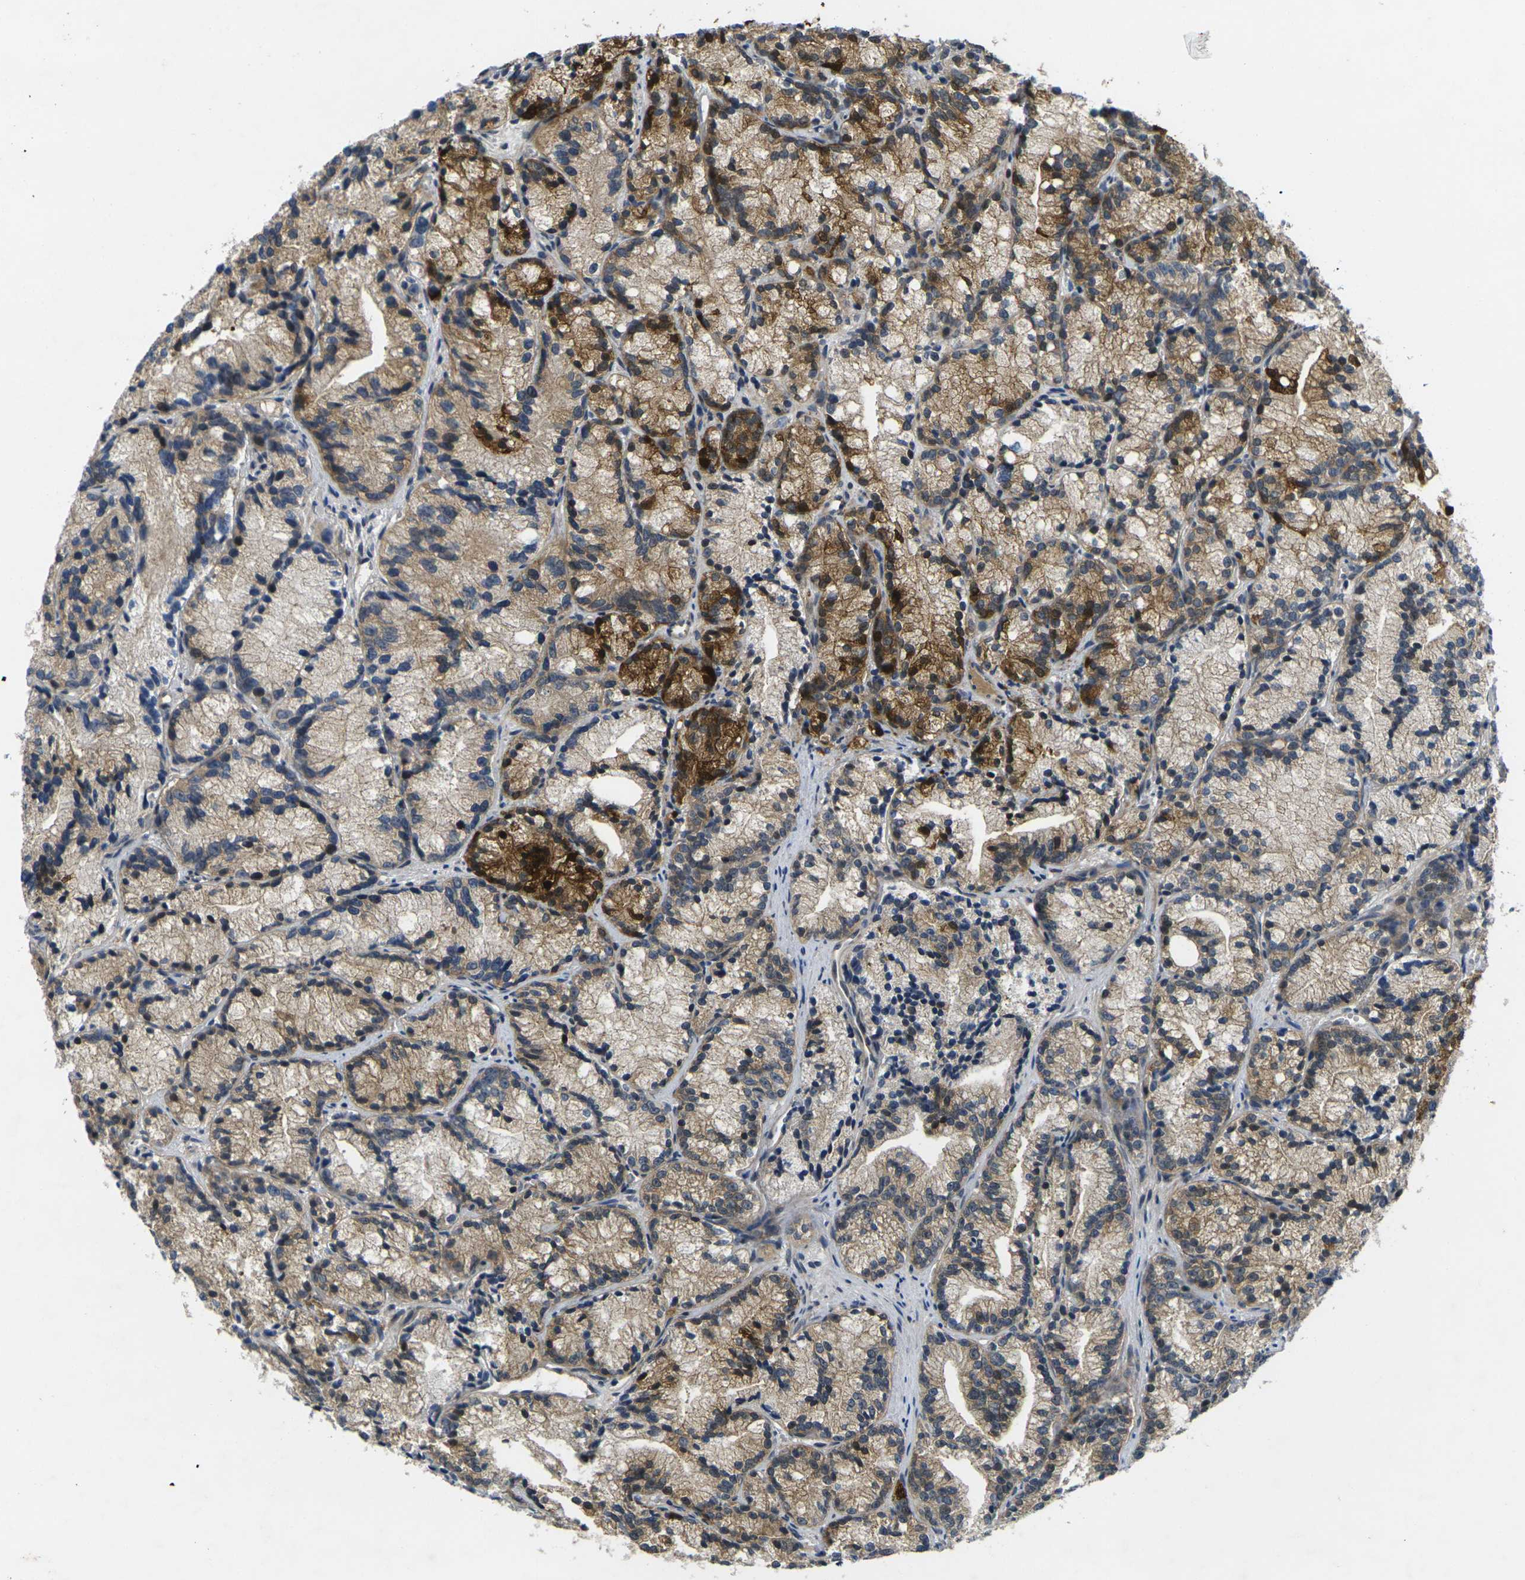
{"staining": {"intensity": "strong", "quantity": "25%-75%", "location": "cytoplasmic/membranous"}, "tissue": "prostate cancer", "cell_type": "Tumor cells", "image_type": "cancer", "snomed": [{"axis": "morphology", "description": "Adenocarcinoma, Low grade"}, {"axis": "topography", "description": "Prostate"}], "caption": "DAB (3,3'-diaminobenzidine) immunohistochemical staining of human low-grade adenocarcinoma (prostate) reveals strong cytoplasmic/membranous protein expression in about 25%-75% of tumor cells. Using DAB (3,3'-diaminobenzidine) (brown) and hematoxylin (blue) stains, captured at high magnification using brightfield microscopy.", "gene": "ROBO2", "patient": {"sex": "male", "age": 89}}